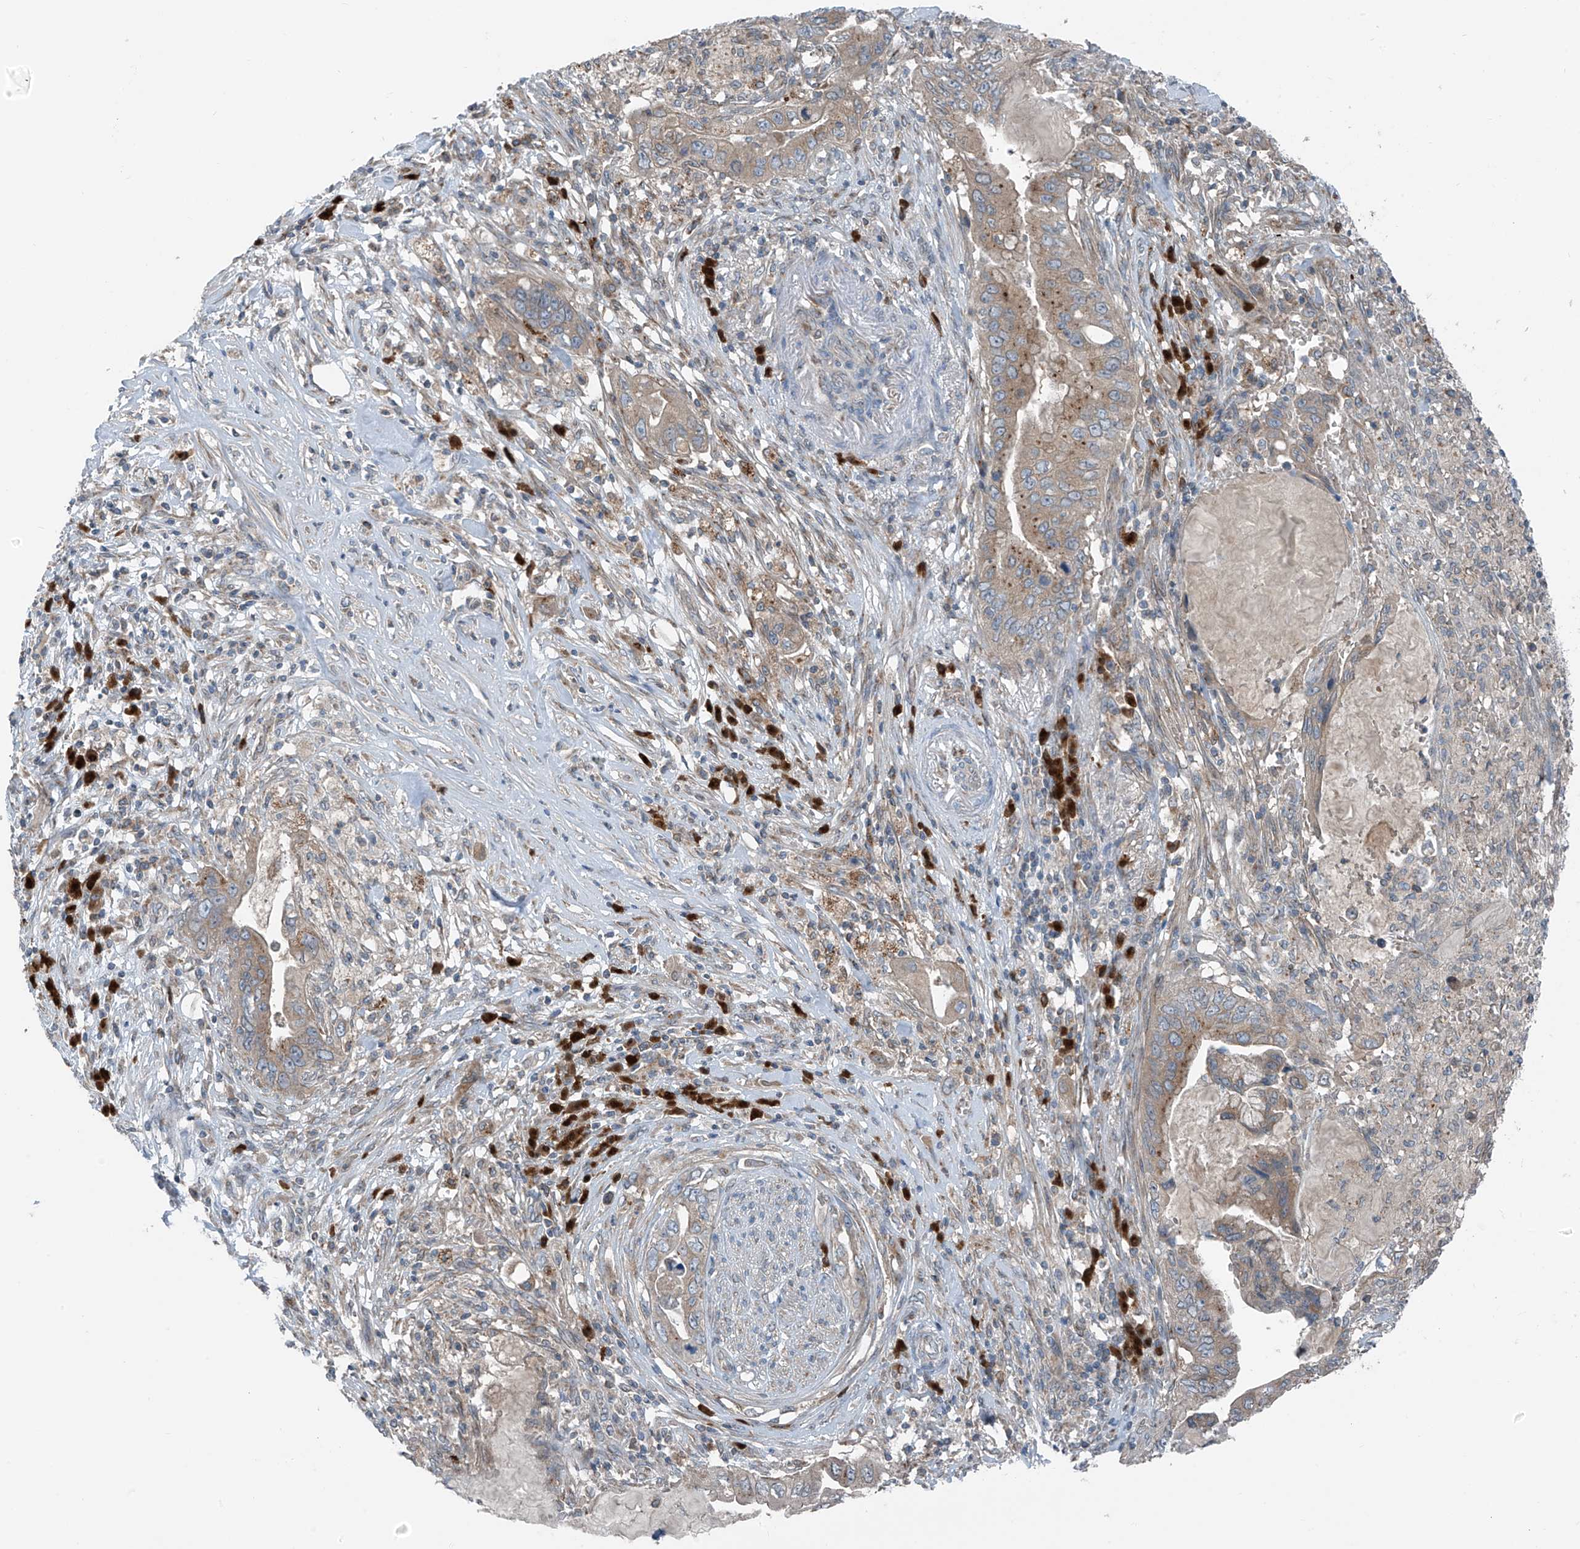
{"staining": {"intensity": "weak", "quantity": "25%-75%", "location": "cytoplasmic/membranous"}, "tissue": "pancreatic cancer", "cell_type": "Tumor cells", "image_type": "cancer", "snomed": [{"axis": "morphology", "description": "Adenocarcinoma, NOS"}, {"axis": "topography", "description": "Pancreas"}], "caption": "The histopathology image displays immunohistochemical staining of pancreatic adenocarcinoma. There is weak cytoplasmic/membranous positivity is appreciated in about 25%-75% of tumor cells.", "gene": "SLC12A6", "patient": {"sex": "female", "age": 73}}